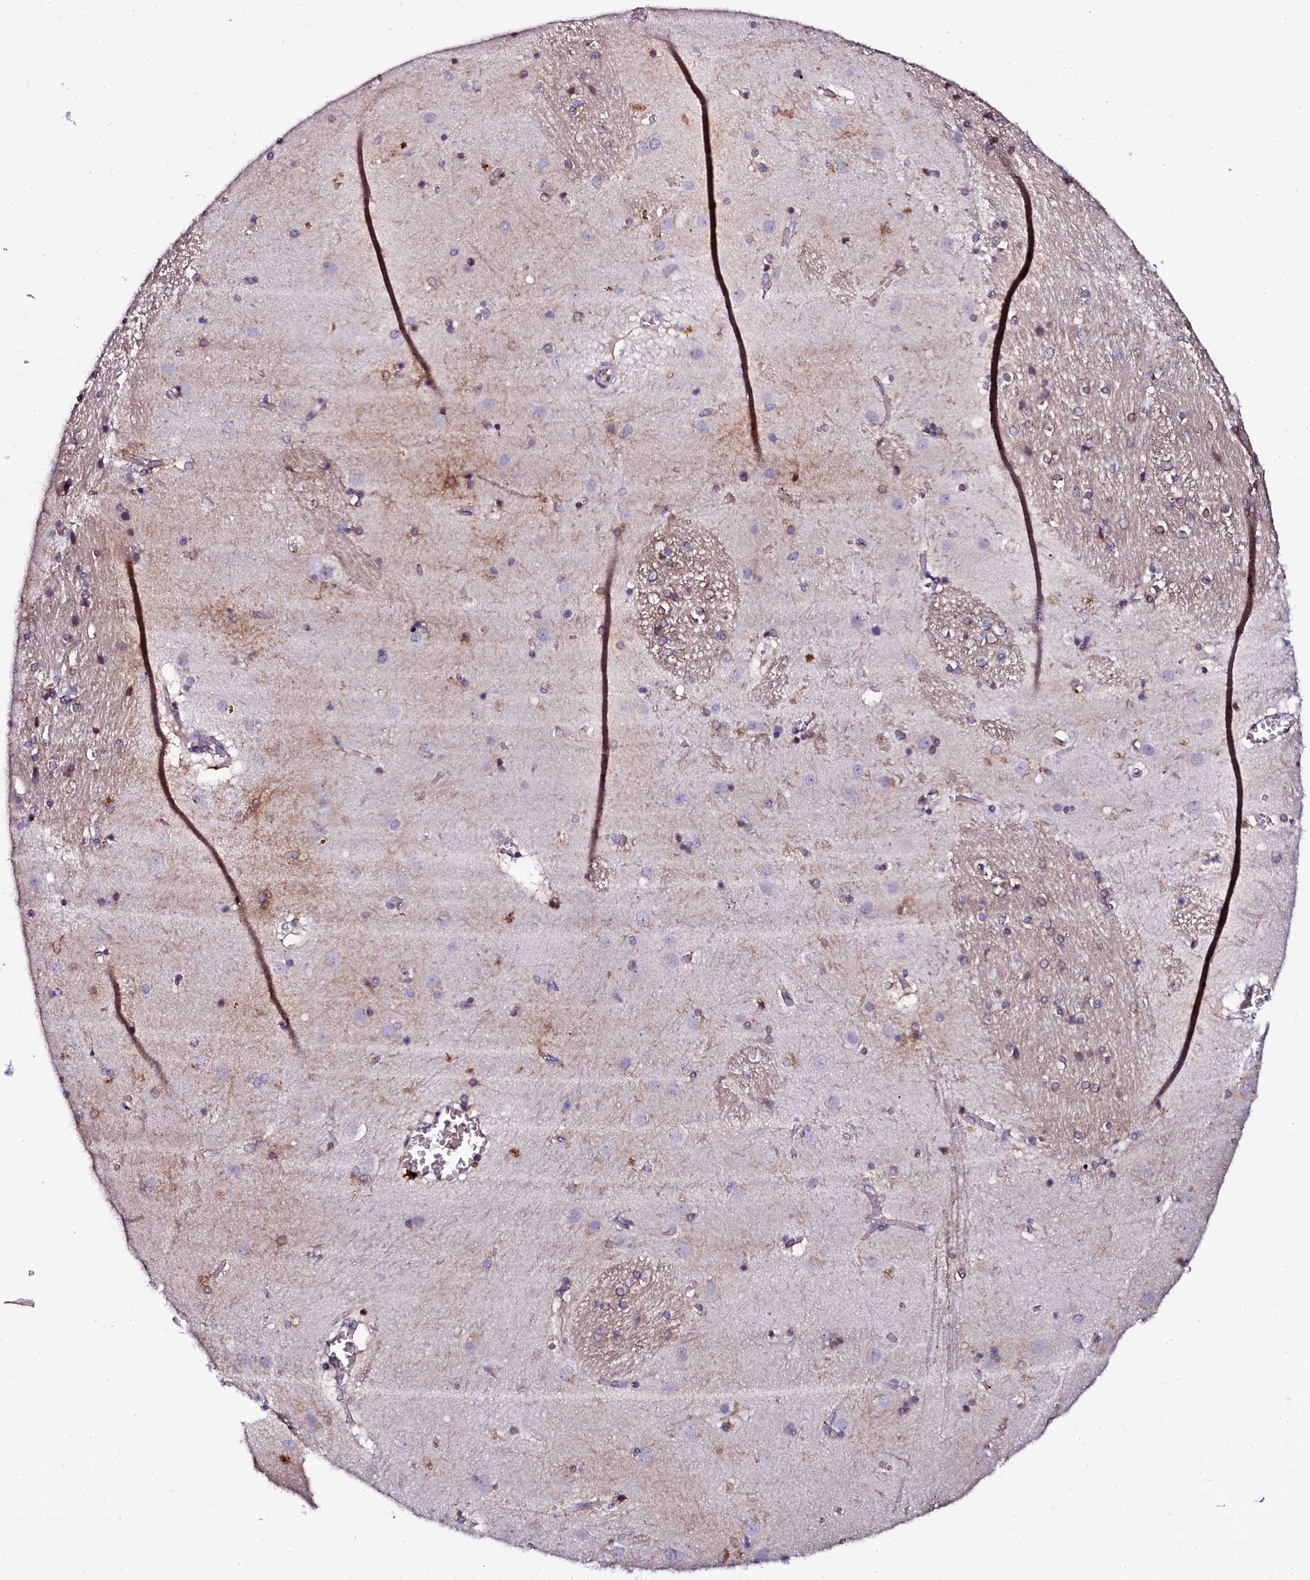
{"staining": {"intensity": "weak", "quantity": "<25%", "location": "cytoplasmic/membranous"}, "tissue": "caudate", "cell_type": "Glial cells", "image_type": "normal", "snomed": [{"axis": "morphology", "description": "Normal tissue, NOS"}, {"axis": "topography", "description": "Lateral ventricle wall"}], "caption": "Histopathology image shows no protein positivity in glial cells of normal caudate.", "gene": "CTDSPL2", "patient": {"sex": "male", "age": 70}}